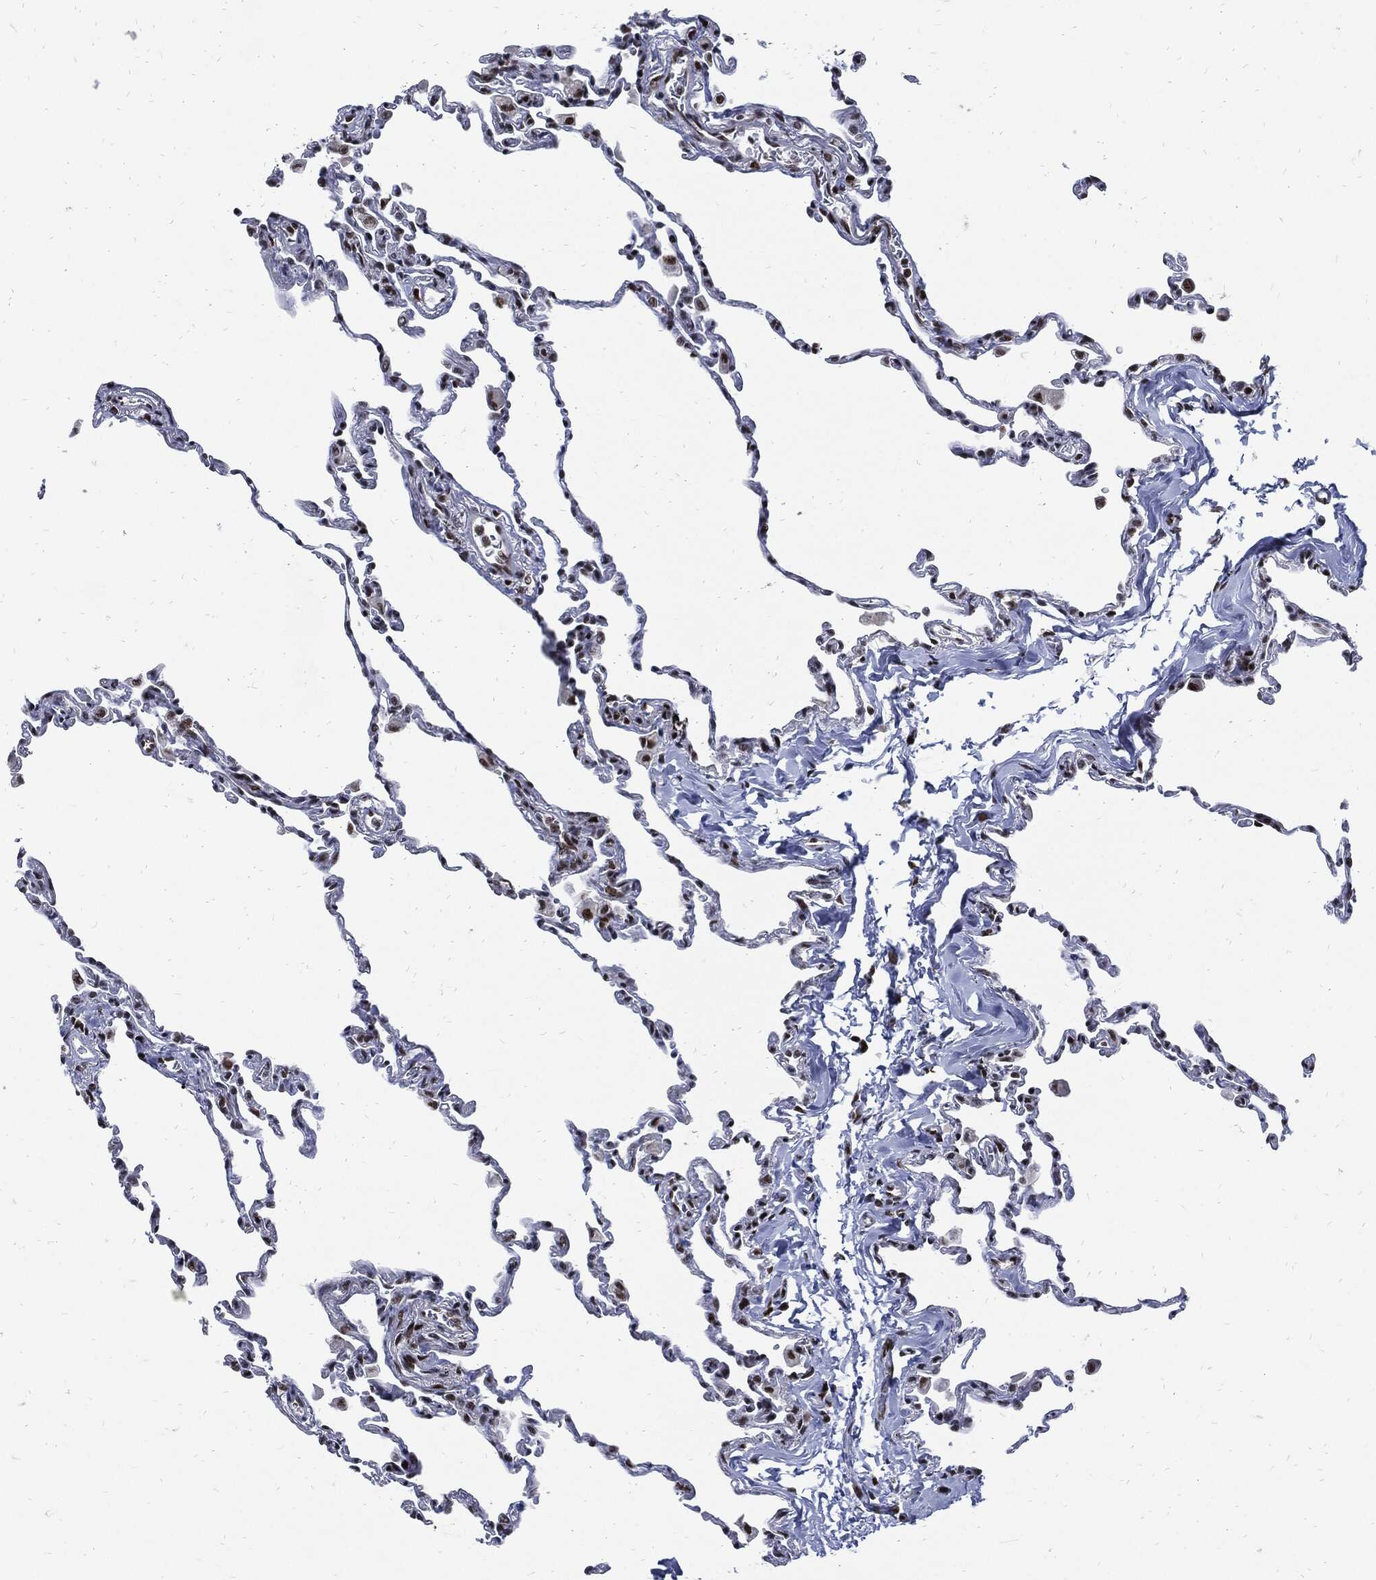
{"staining": {"intensity": "moderate", "quantity": ">75%", "location": "nuclear"}, "tissue": "lung", "cell_type": "Alveolar cells", "image_type": "normal", "snomed": [{"axis": "morphology", "description": "Normal tissue, NOS"}, {"axis": "topography", "description": "Lung"}], "caption": "Immunohistochemistry (IHC) histopathology image of unremarkable human lung stained for a protein (brown), which shows medium levels of moderate nuclear staining in approximately >75% of alveolar cells.", "gene": "TERF2", "patient": {"sex": "female", "age": 57}}